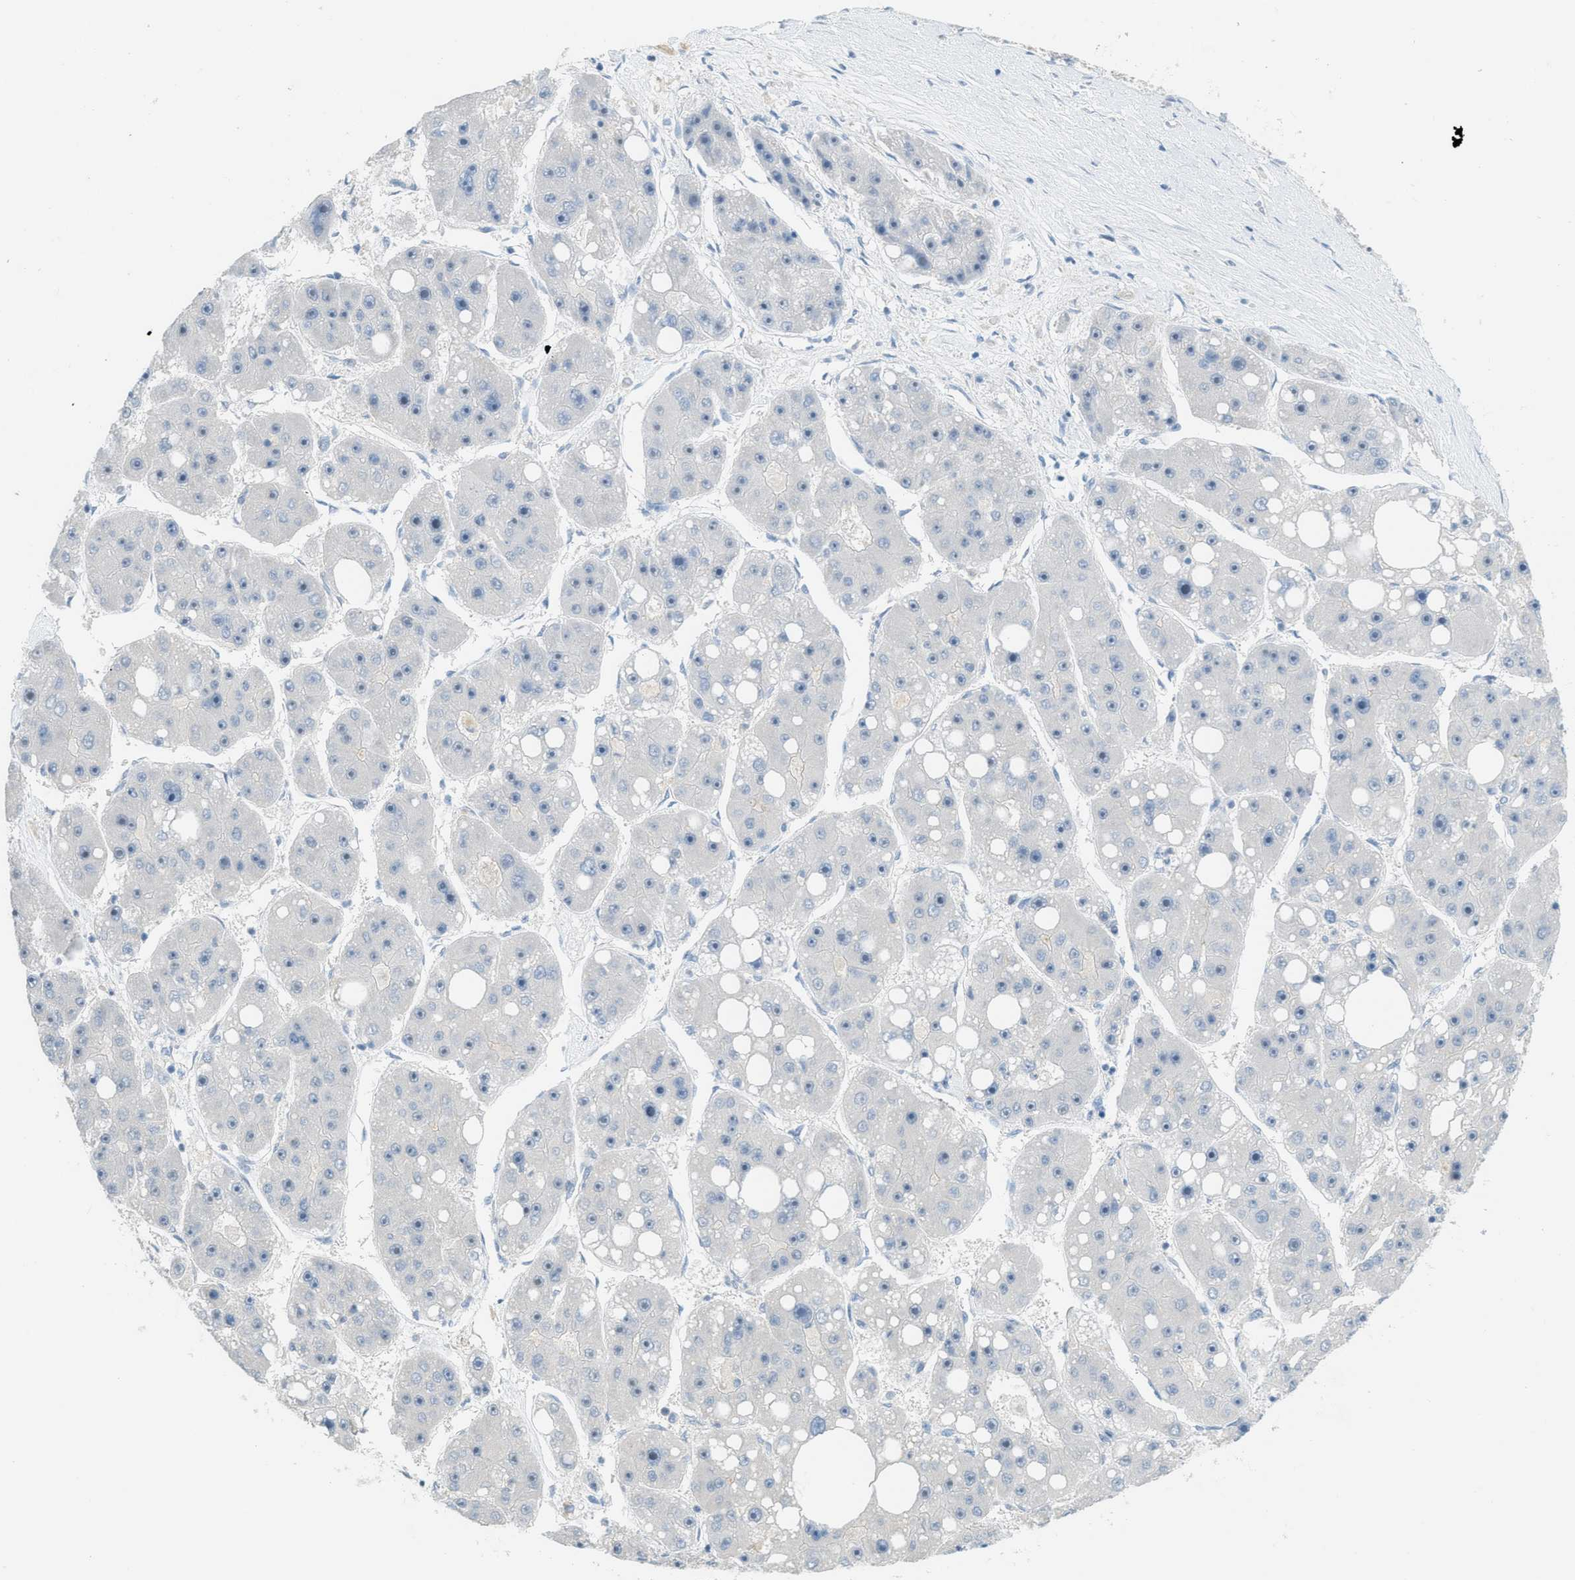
{"staining": {"intensity": "negative", "quantity": "none", "location": "none"}, "tissue": "liver cancer", "cell_type": "Tumor cells", "image_type": "cancer", "snomed": [{"axis": "morphology", "description": "Carcinoma, Hepatocellular, NOS"}, {"axis": "topography", "description": "Liver"}], "caption": "IHC image of liver cancer (hepatocellular carcinoma) stained for a protein (brown), which demonstrates no staining in tumor cells.", "gene": "TXNDC2", "patient": {"sex": "female", "age": 61}}